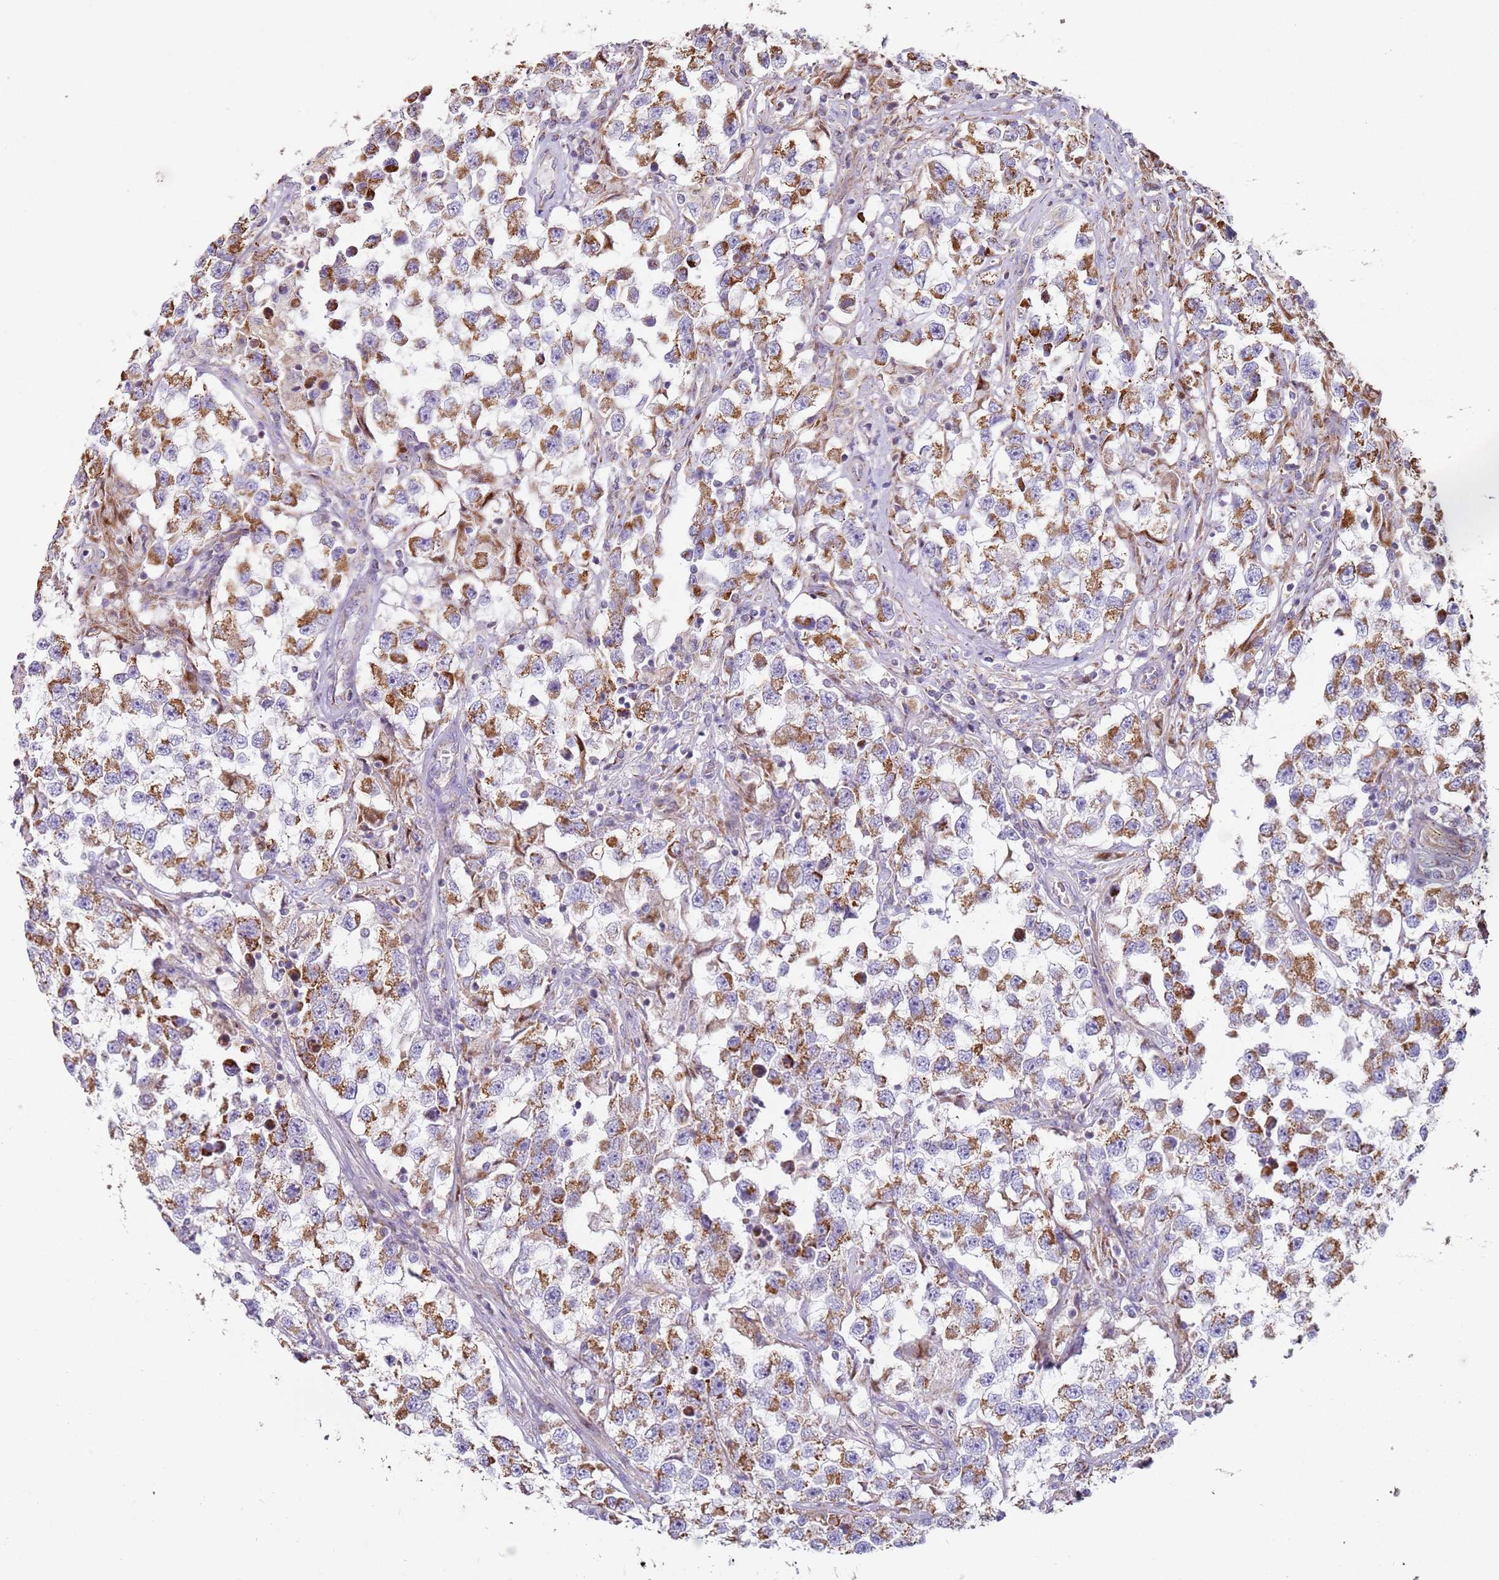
{"staining": {"intensity": "moderate", "quantity": ">75%", "location": "cytoplasmic/membranous"}, "tissue": "testis cancer", "cell_type": "Tumor cells", "image_type": "cancer", "snomed": [{"axis": "morphology", "description": "Seminoma, NOS"}, {"axis": "topography", "description": "Testis"}], "caption": "The immunohistochemical stain highlights moderate cytoplasmic/membranous staining in tumor cells of seminoma (testis) tissue.", "gene": "ALS2", "patient": {"sex": "male", "age": 46}}